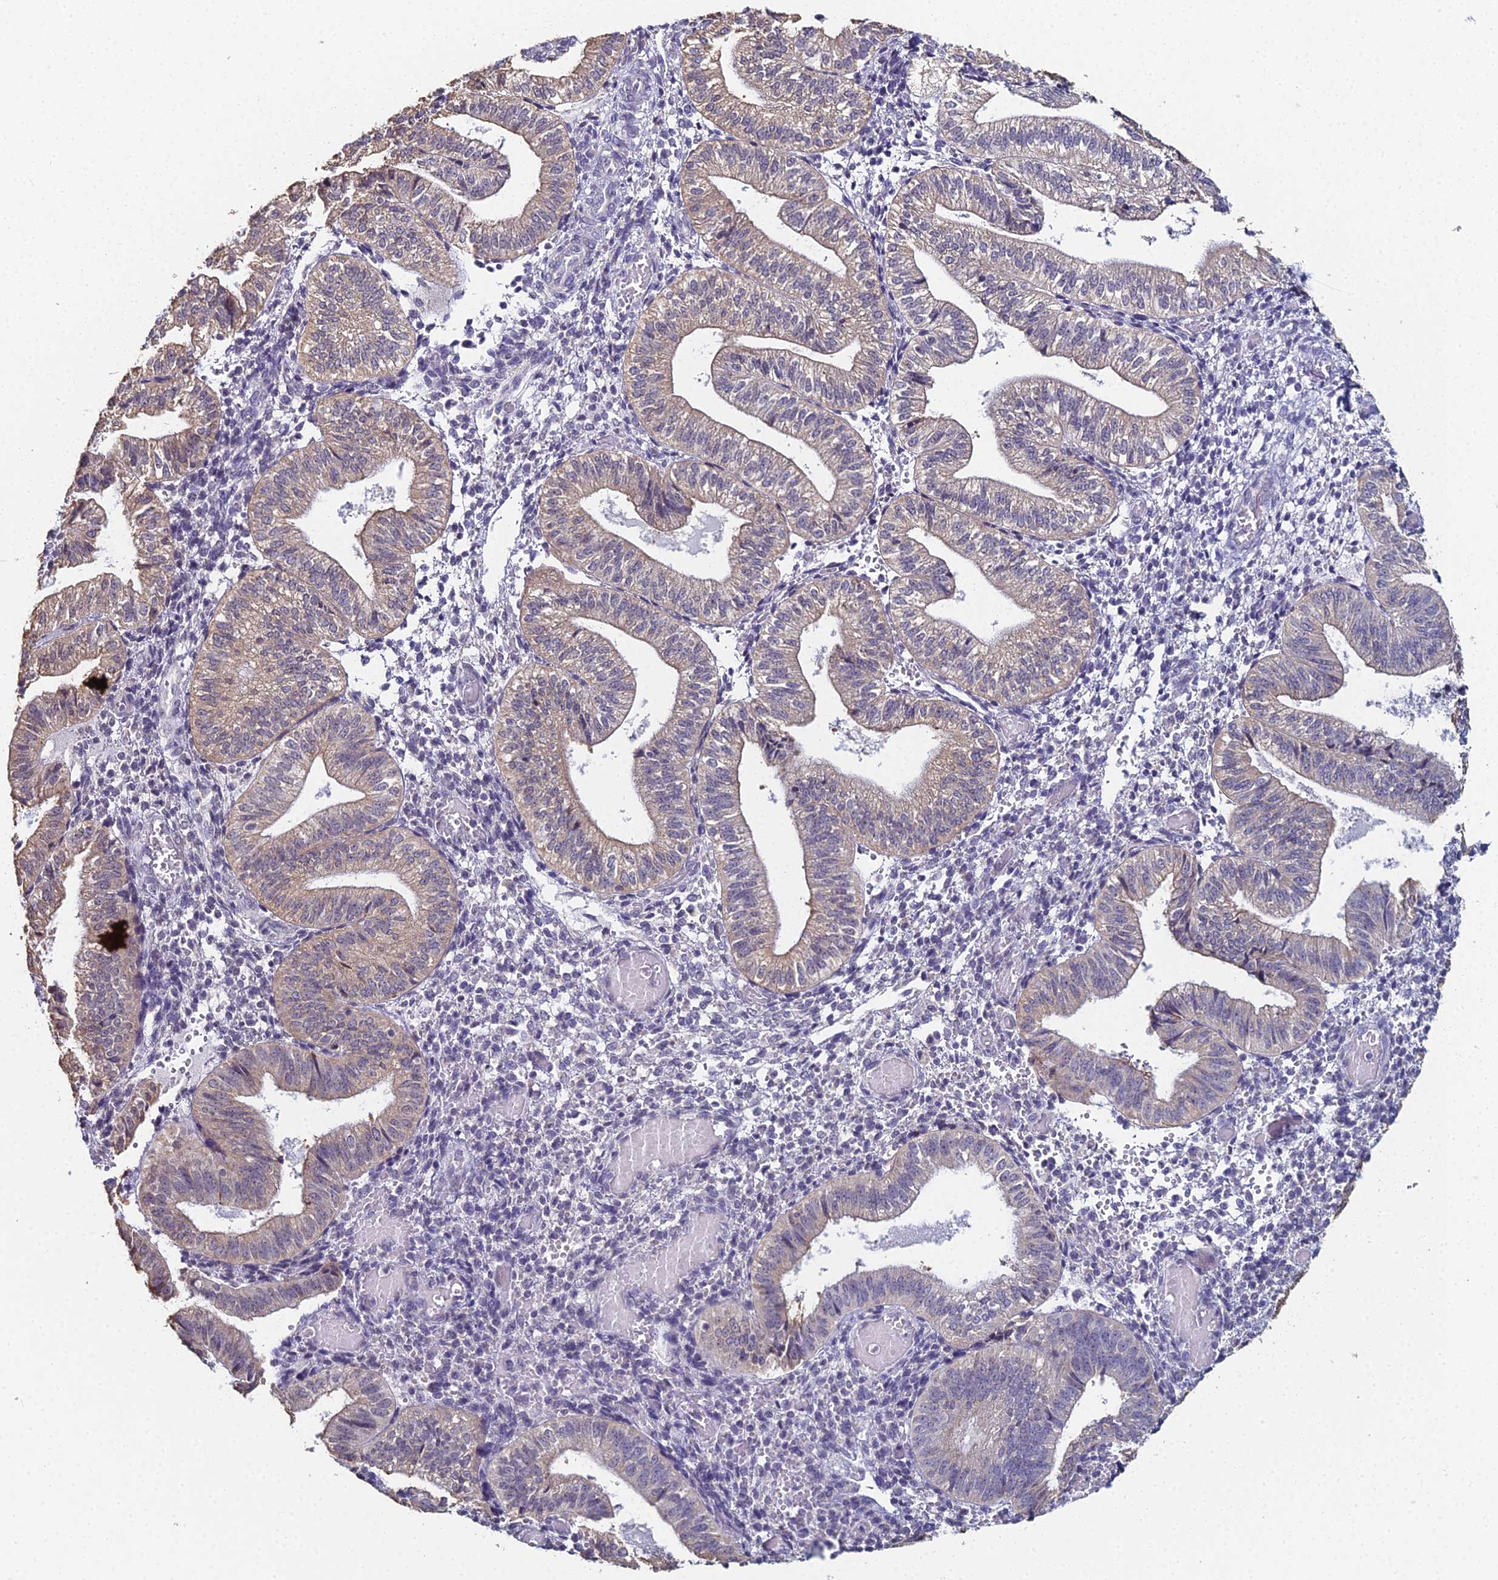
{"staining": {"intensity": "negative", "quantity": "none", "location": "none"}, "tissue": "endometrium", "cell_type": "Cells in endometrial stroma", "image_type": "normal", "snomed": [{"axis": "morphology", "description": "Normal tissue, NOS"}, {"axis": "topography", "description": "Endometrium"}], "caption": "A high-resolution histopathology image shows immunohistochemistry staining of normal endometrium, which demonstrates no significant expression in cells in endometrial stroma. (DAB (3,3'-diaminobenzidine) IHC, high magnification).", "gene": "PRR22", "patient": {"sex": "female", "age": 34}}